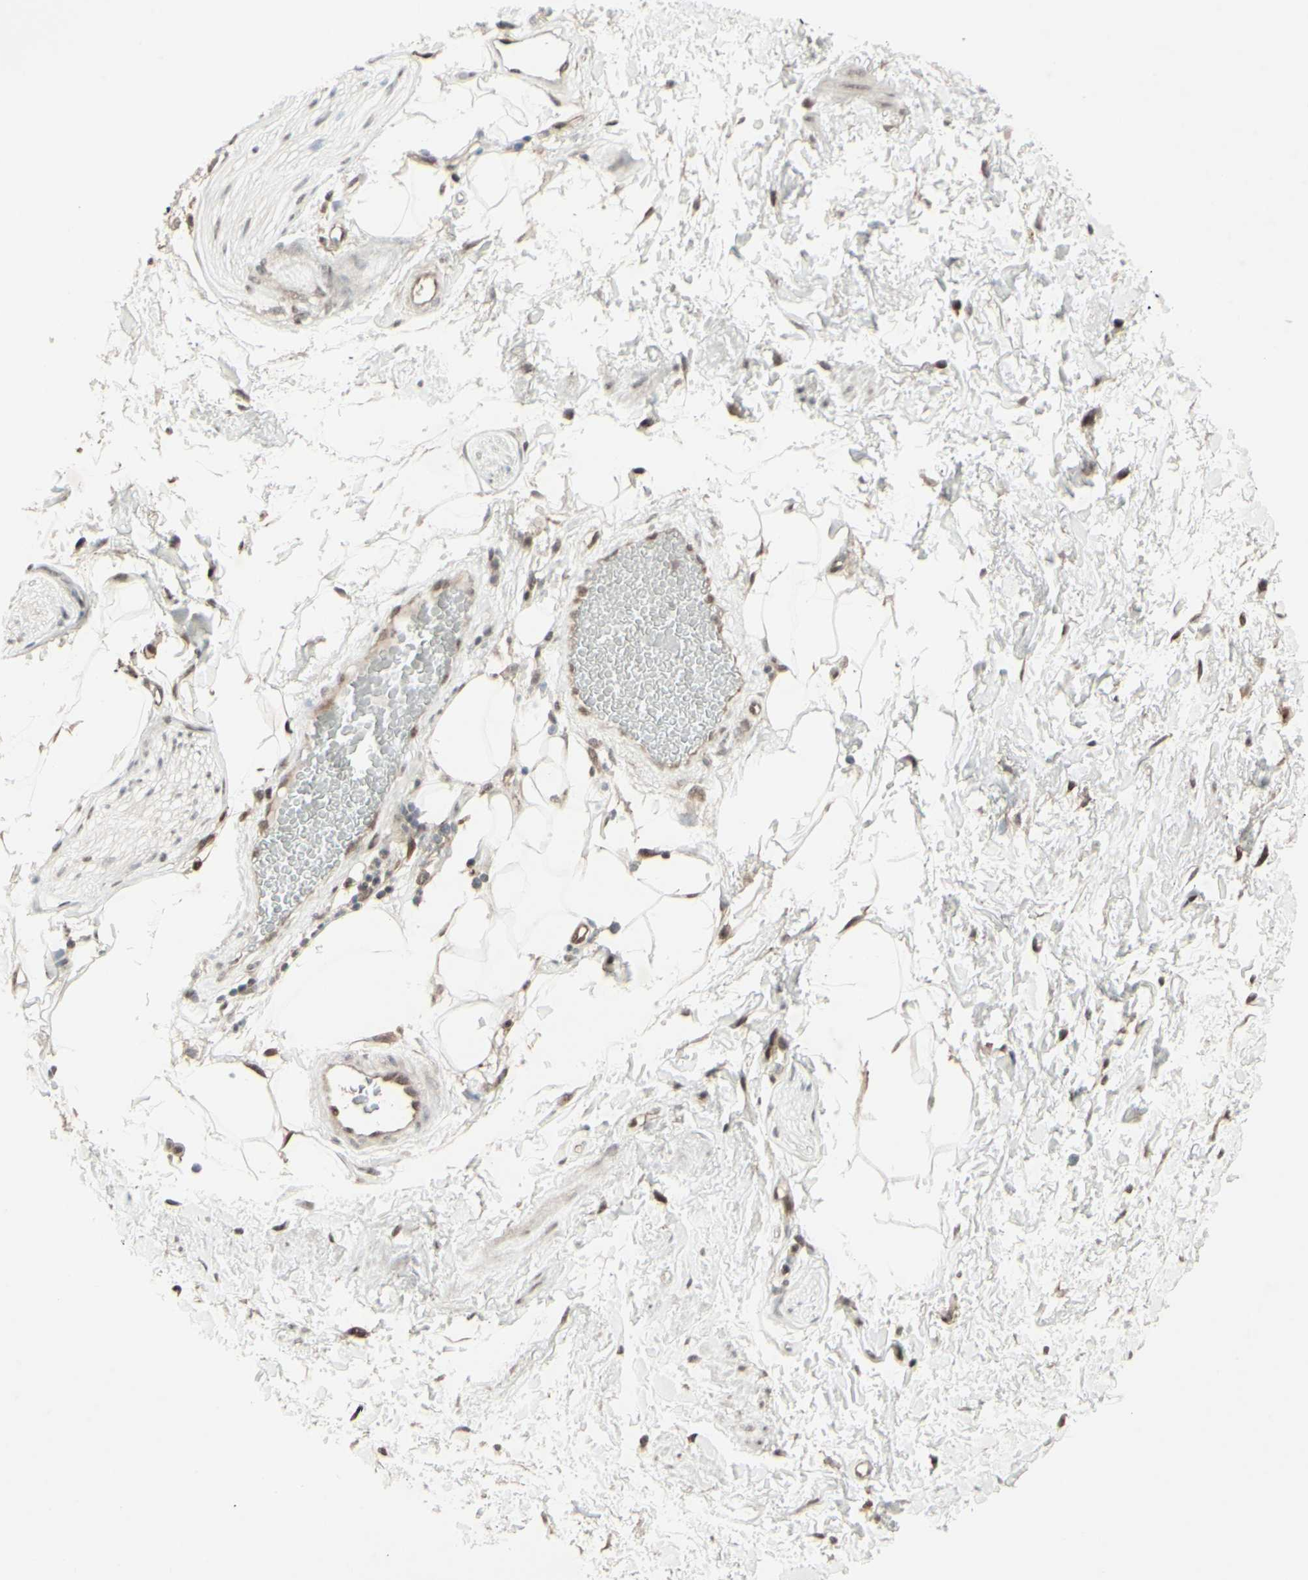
{"staining": {"intensity": "moderate", "quantity": ">75%", "location": "cytoplasmic/membranous,nuclear"}, "tissue": "adipose tissue", "cell_type": "Adipocytes", "image_type": "normal", "snomed": [{"axis": "morphology", "description": "Normal tissue, NOS"}, {"axis": "topography", "description": "Soft tissue"}, {"axis": "topography", "description": "Peripheral nerve tissue"}], "caption": "DAB immunohistochemical staining of unremarkable human adipose tissue exhibits moderate cytoplasmic/membranous,nuclear protein staining in approximately >75% of adipocytes. (IHC, brightfield microscopy, high magnification).", "gene": "CD33", "patient": {"sex": "female", "age": 71}}